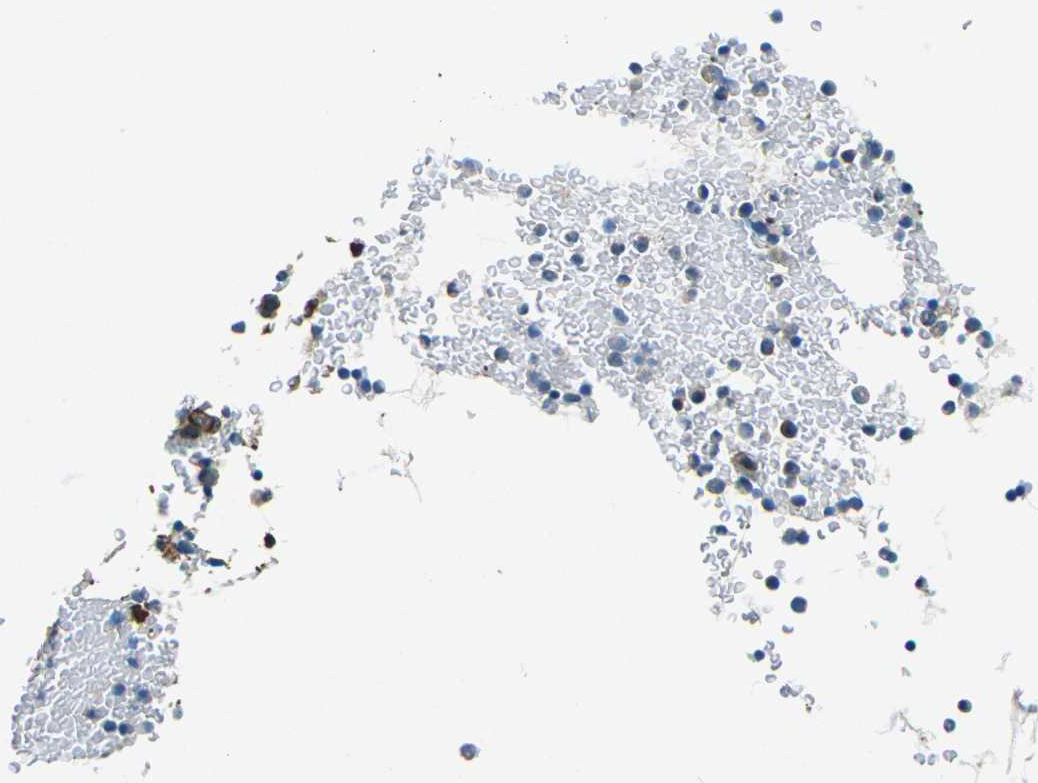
{"staining": {"intensity": "negative", "quantity": "none", "location": "none"}, "tissue": "bone marrow", "cell_type": "Hematopoietic cells", "image_type": "normal", "snomed": [{"axis": "morphology", "description": "Normal tissue, NOS"}, {"axis": "morphology", "description": "Inflammation, NOS"}, {"axis": "topography", "description": "Bone marrow"}], "caption": "This is a micrograph of immunohistochemistry staining of benign bone marrow, which shows no positivity in hematopoietic cells.", "gene": "GRAMD1C", "patient": {"sex": "female", "age": 70}}